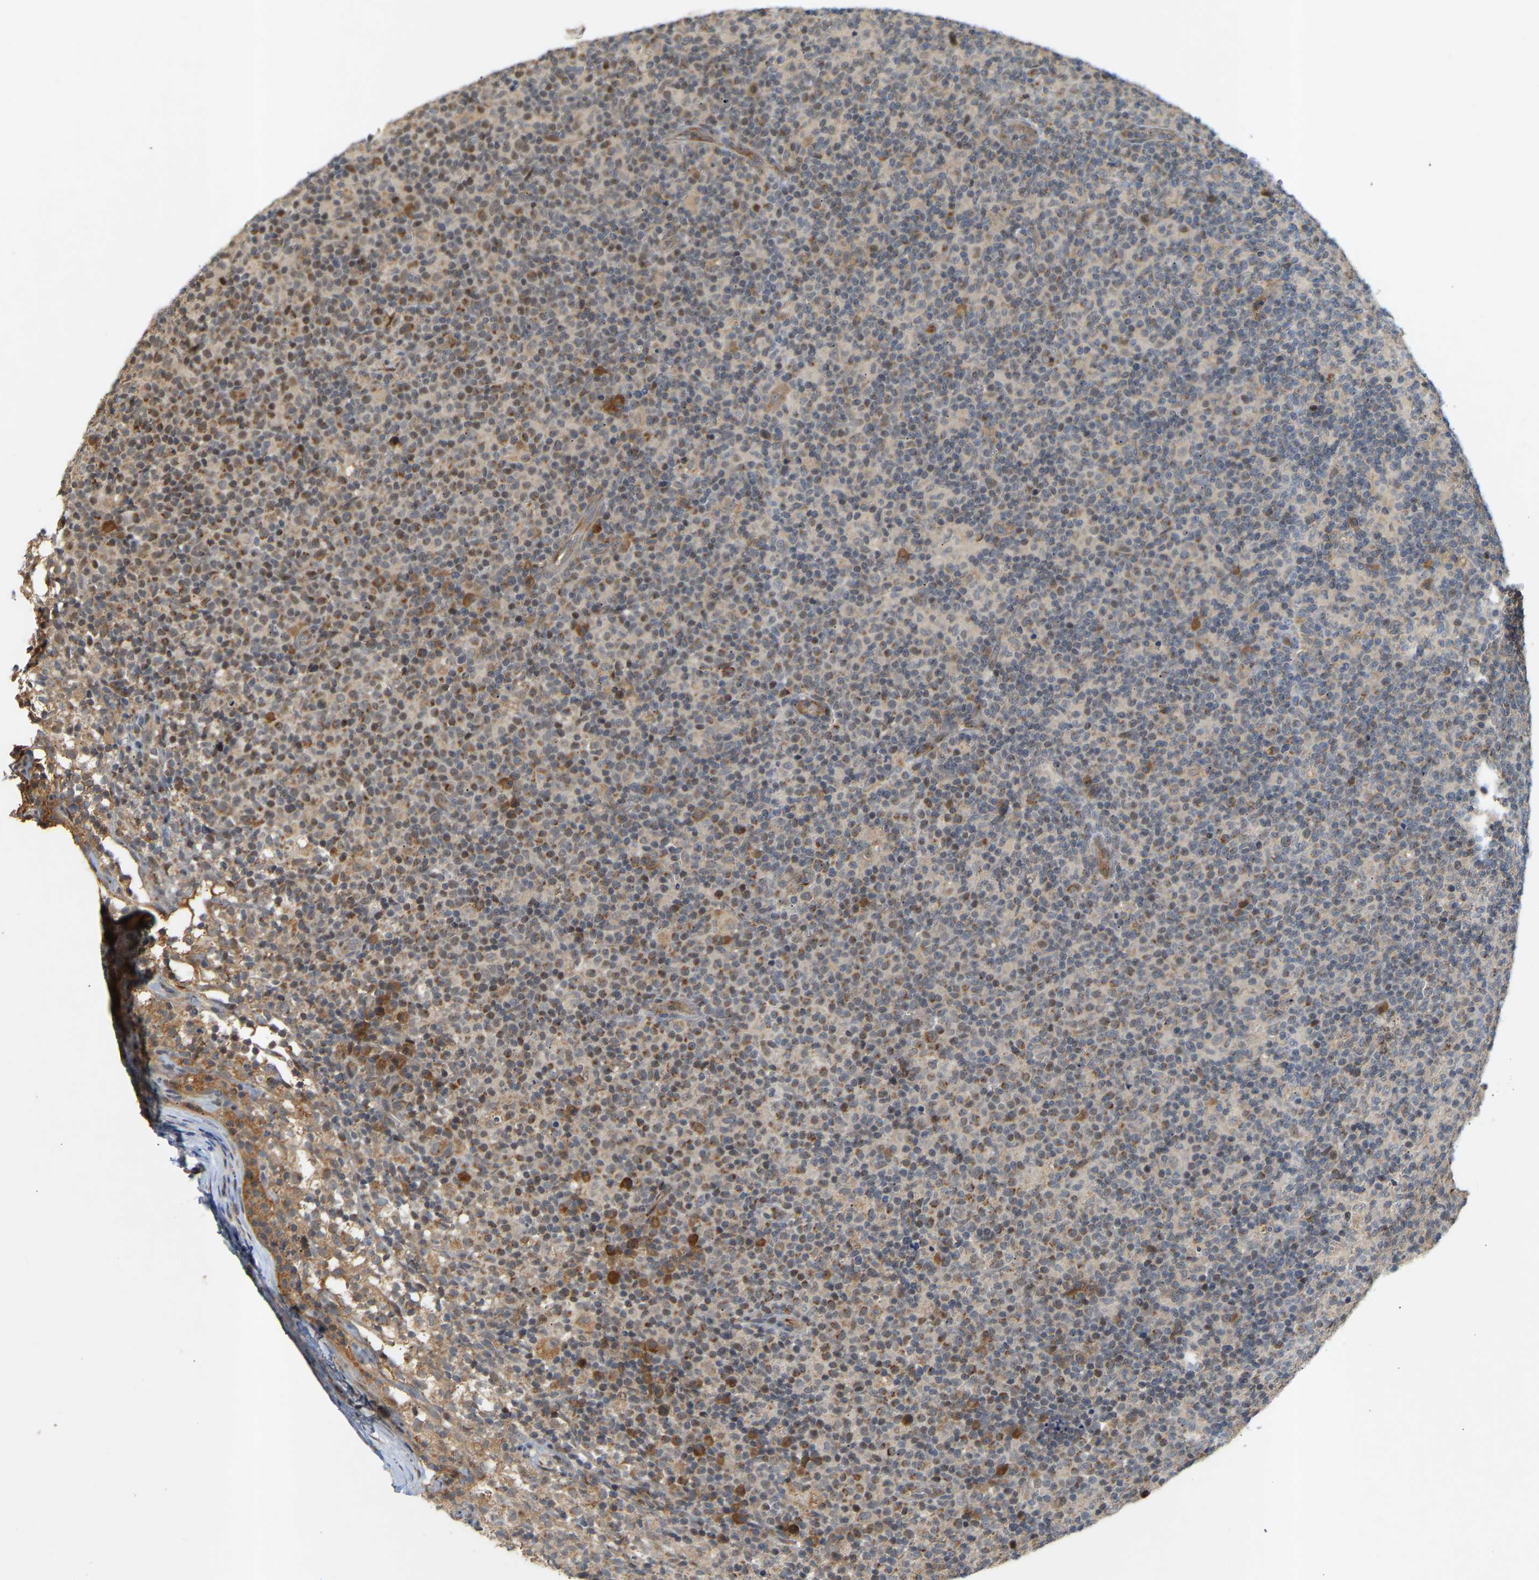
{"staining": {"intensity": "negative", "quantity": "none", "location": "none"}, "tissue": "lymph node", "cell_type": "Germinal center cells", "image_type": "normal", "snomed": [{"axis": "morphology", "description": "Normal tissue, NOS"}, {"axis": "morphology", "description": "Inflammation, NOS"}, {"axis": "topography", "description": "Lymph node"}], "caption": "Immunohistochemistry histopathology image of normal lymph node stained for a protein (brown), which exhibits no positivity in germinal center cells. (IHC, brightfield microscopy, high magnification).", "gene": "ATP5MF", "patient": {"sex": "male", "age": 55}}